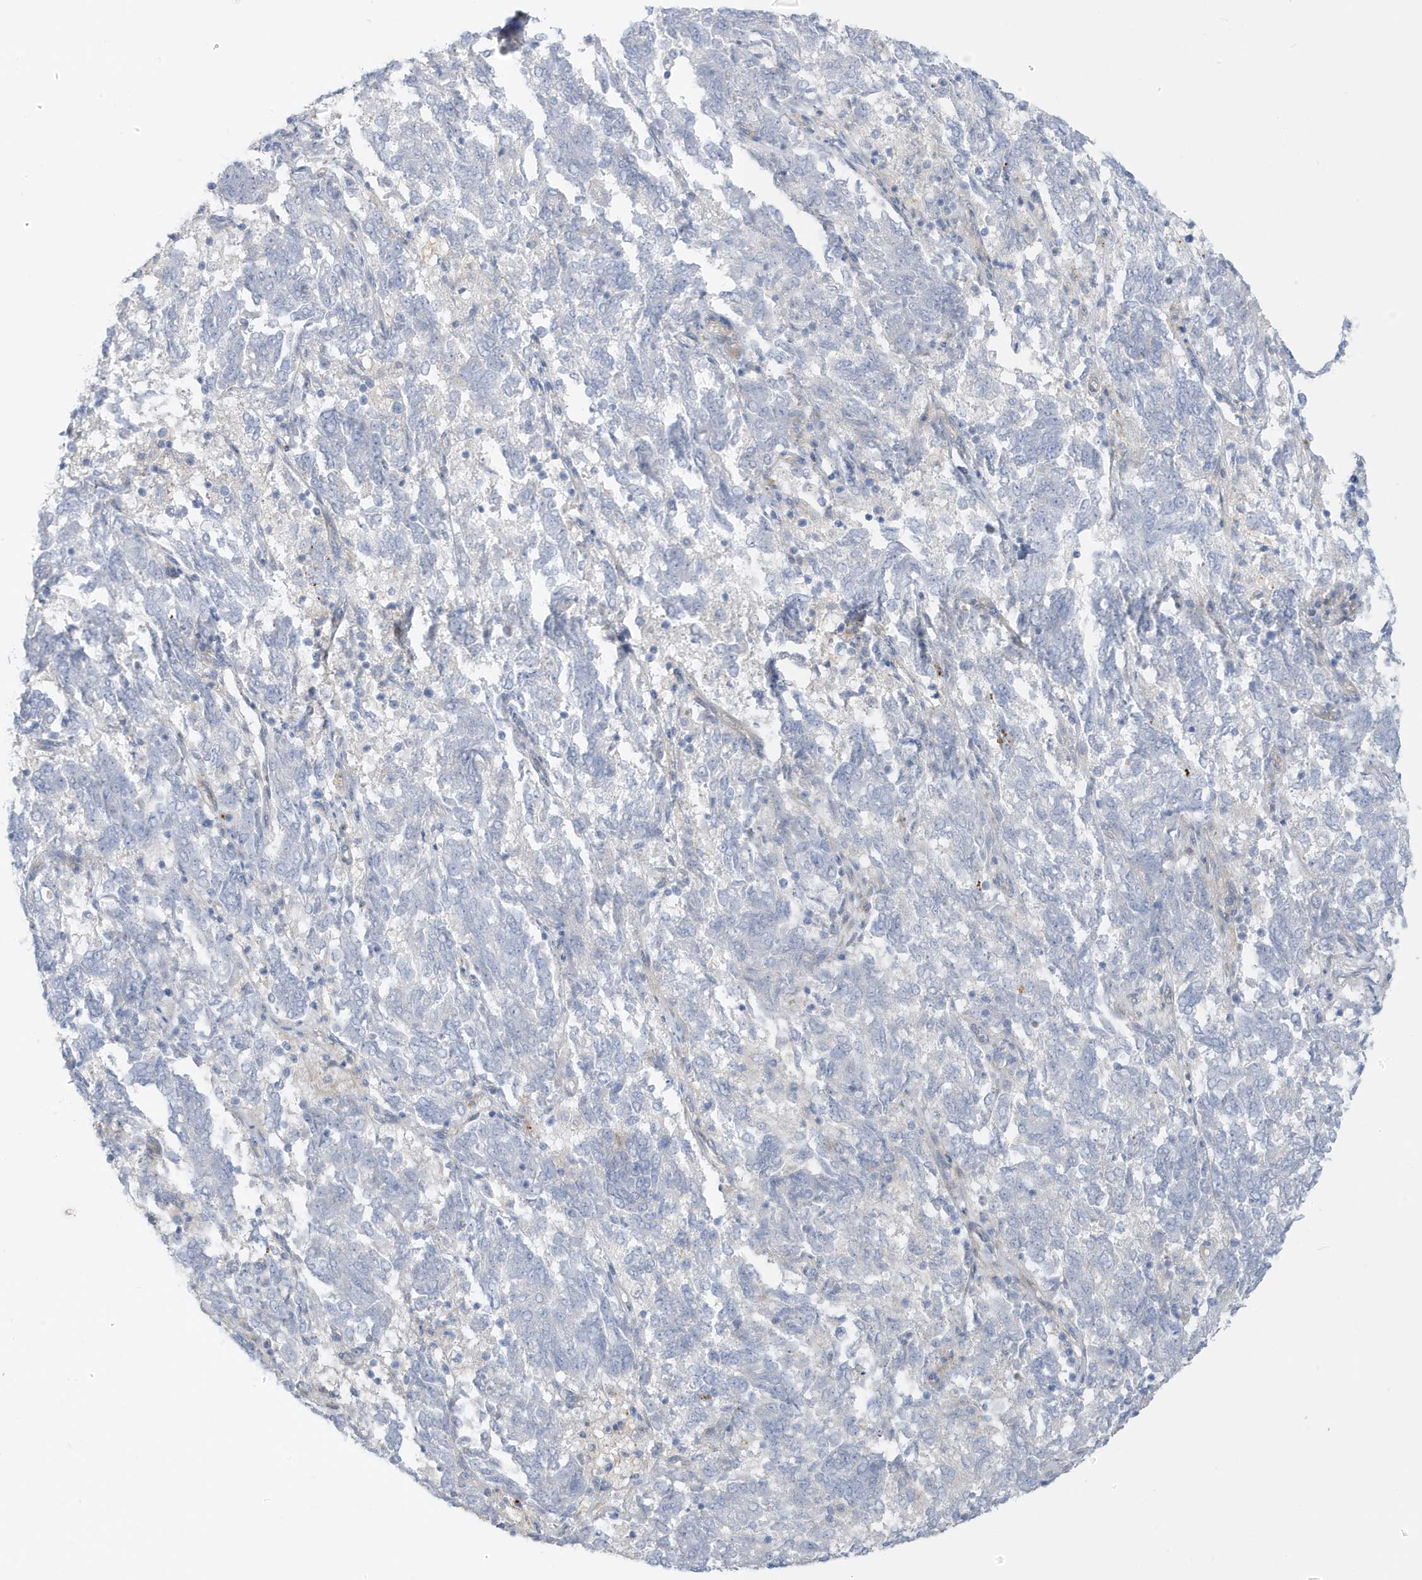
{"staining": {"intensity": "negative", "quantity": "none", "location": "none"}, "tissue": "endometrial cancer", "cell_type": "Tumor cells", "image_type": "cancer", "snomed": [{"axis": "morphology", "description": "Adenocarcinoma, NOS"}, {"axis": "topography", "description": "Endometrium"}], "caption": "There is no significant staining in tumor cells of endometrial cancer. The staining was performed using DAB (3,3'-diaminobenzidine) to visualize the protein expression in brown, while the nuclei were stained in blue with hematoxylin (Magnification: 20x).", "gene": "ATP13A5", "patient": {"sex": "female", "age": 80}}